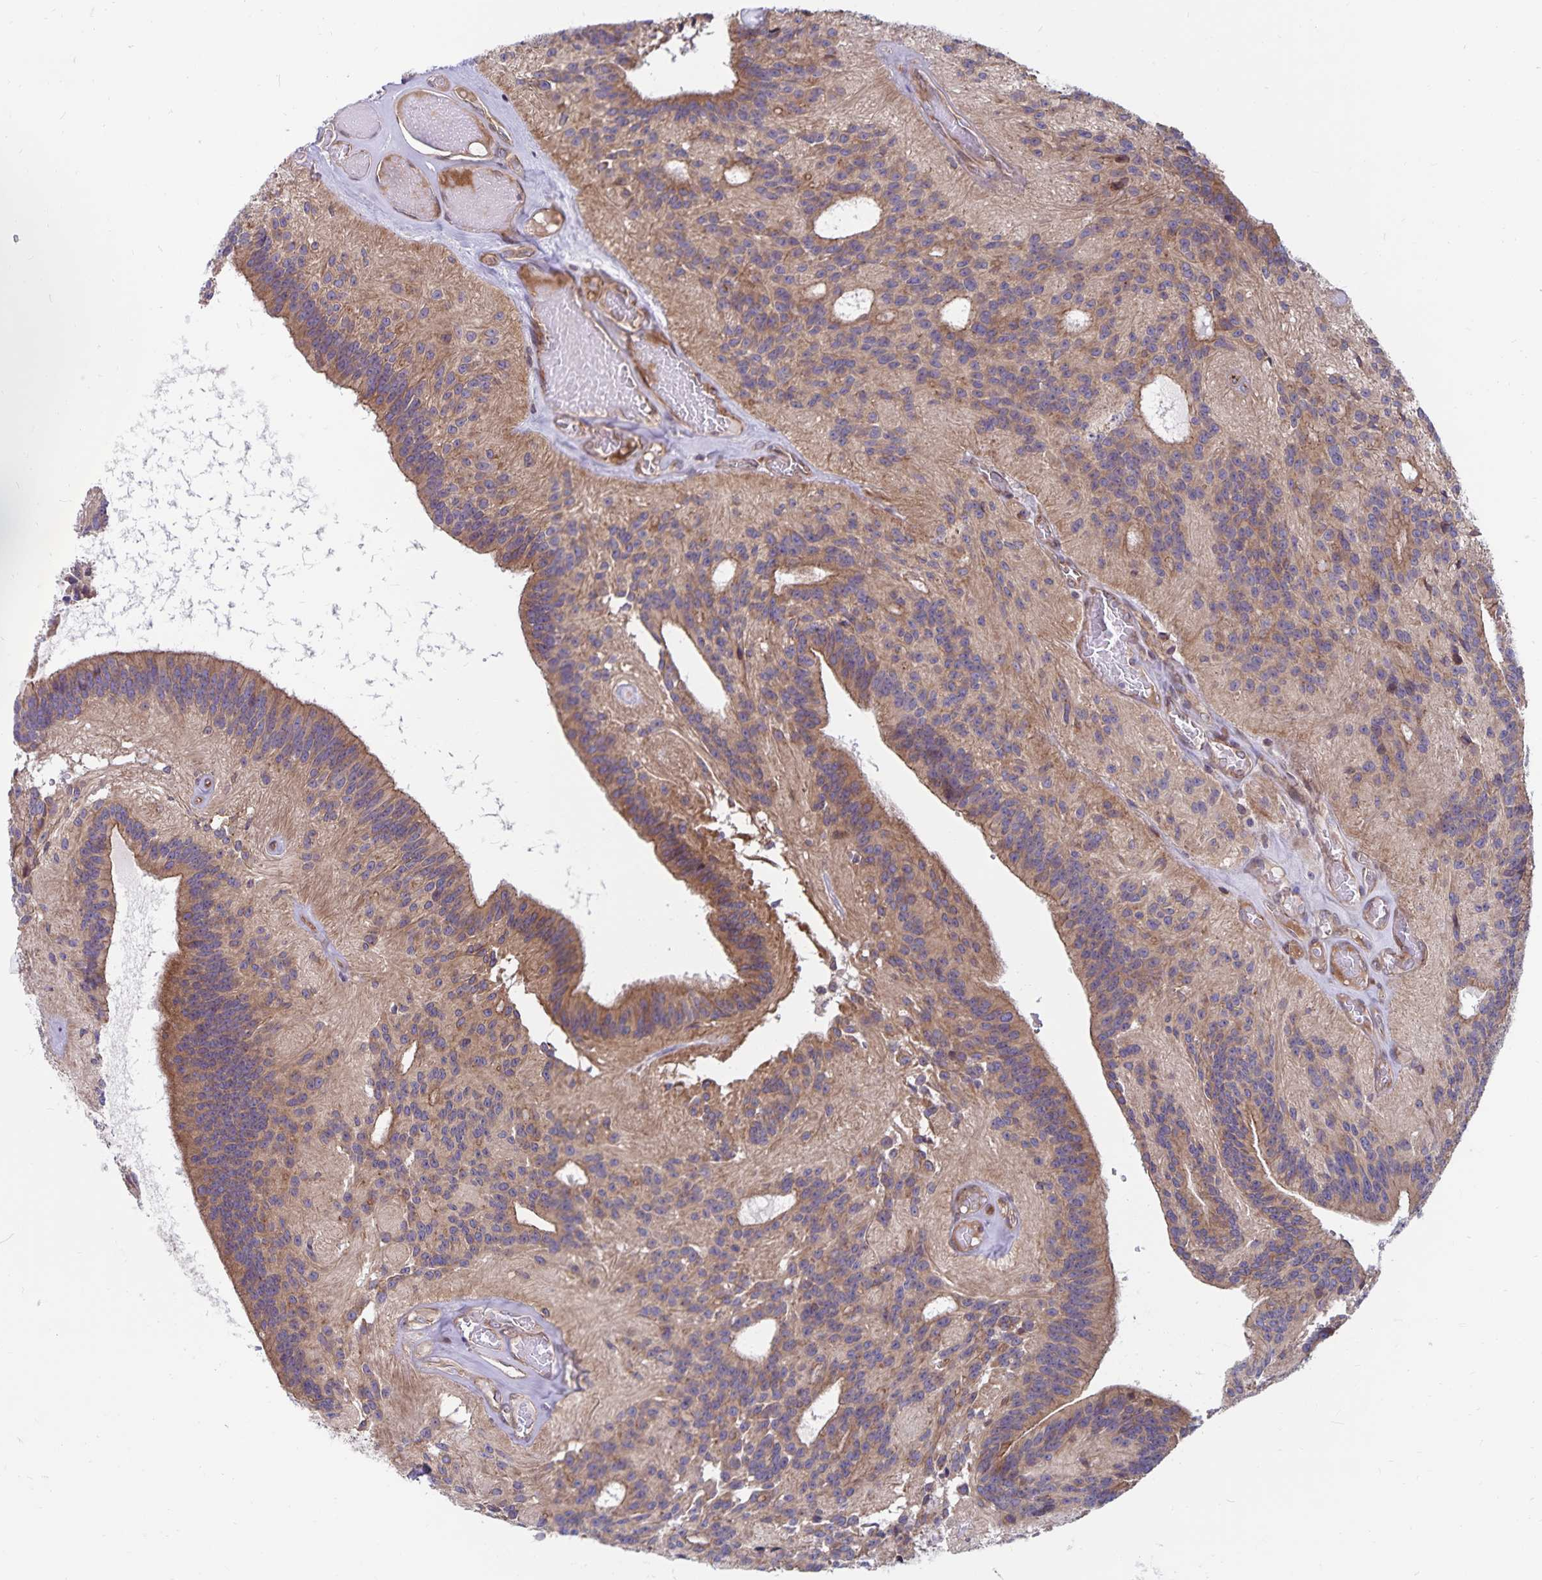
{"staining": {"intensity": "moderate", "quantity": "25%-75%", "location": "cytoplasmic/membranous"}, "tissue": "glioma", "cell_type": "Tumor cells", "image_type": "cancer", "snomed": [{"axis": "morphology", "description": "Glioma, malignant, Low grade"}, {"axis": "topography", "description": "Brain"}], "caption": "This photomicrograph displays glioma stained with immunohistochemistry to label a protein in brown. The cytoplasmic/membranous of tumor cells show moderate positivity for the protein. Nuclei are counter-stained blue.", "gene": "SEC62", "patient": {"sex": "male", "age": 31}}